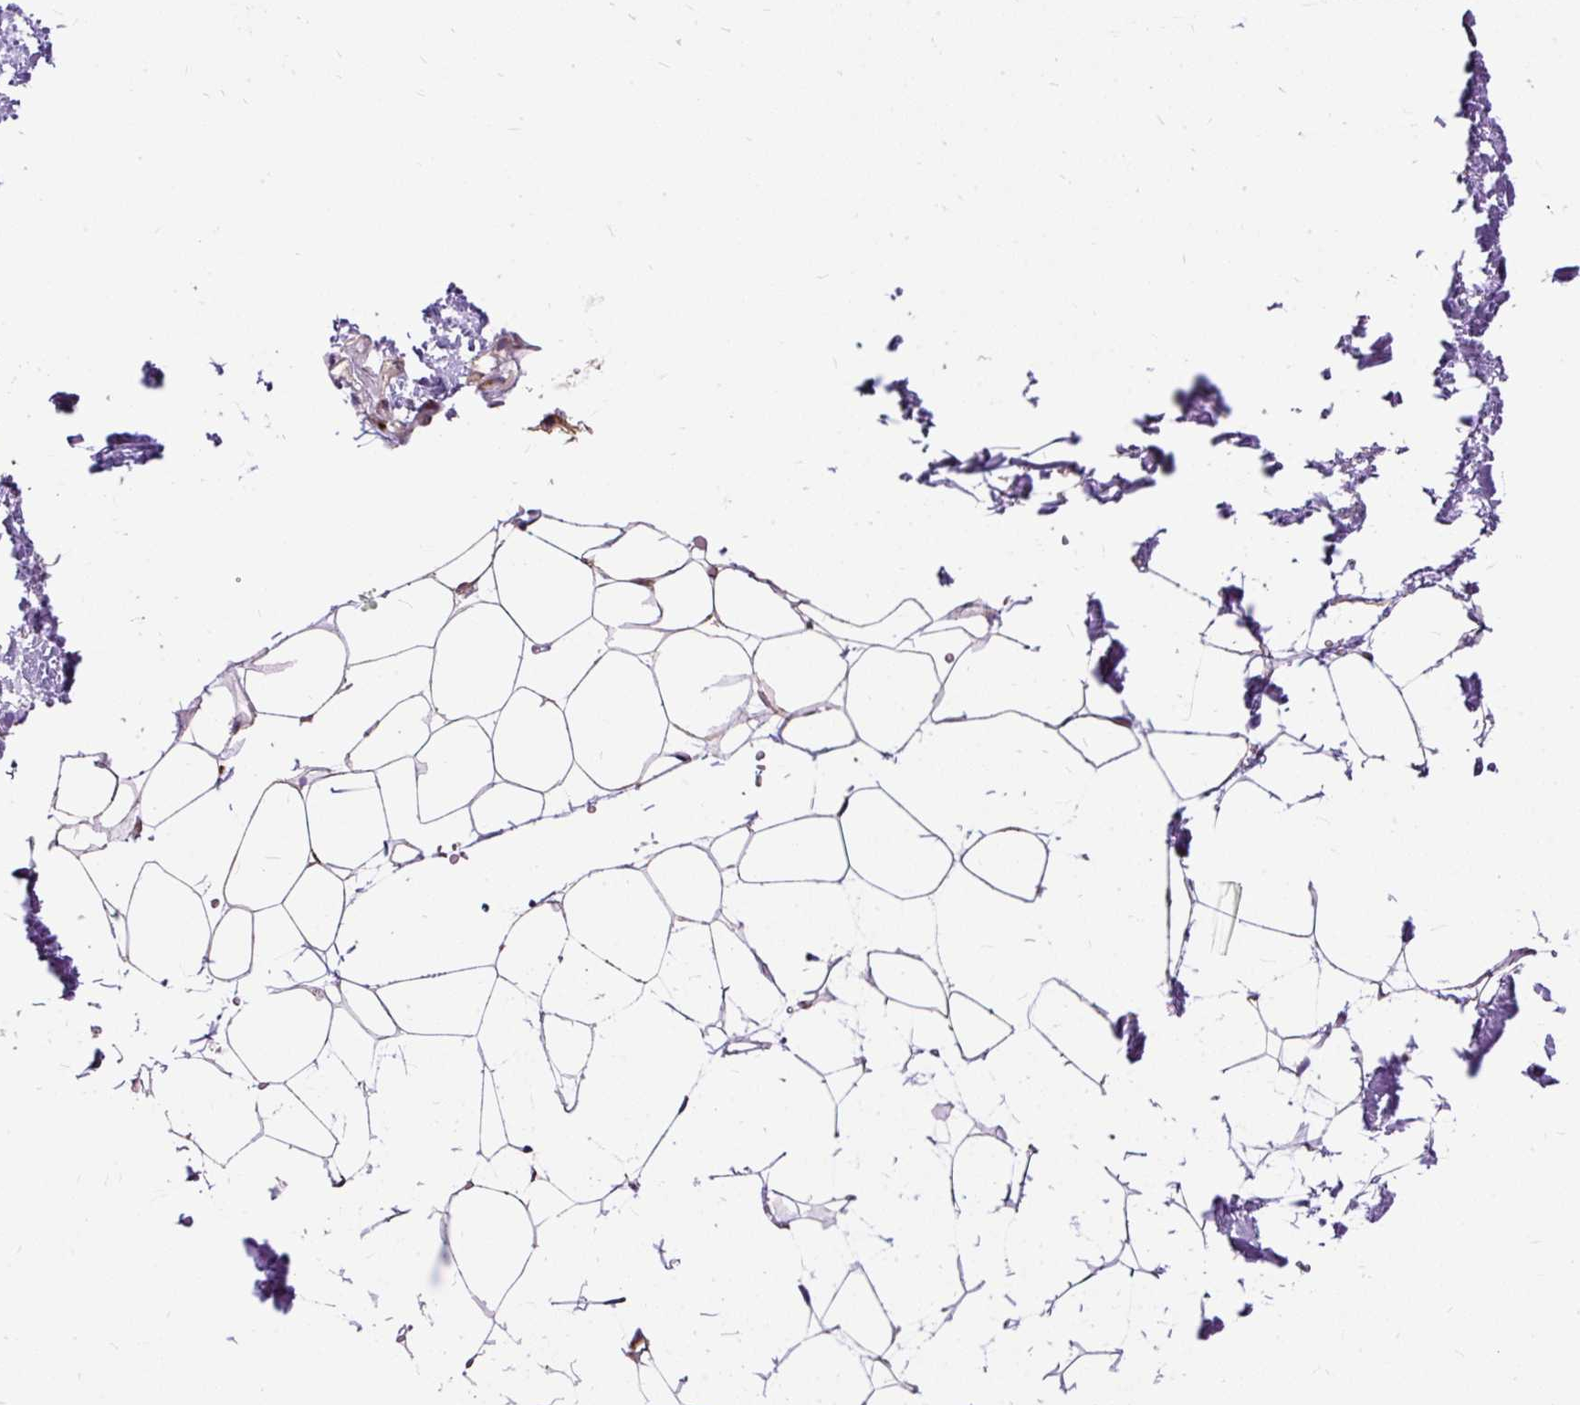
{"staining": {"intensity": "weak", "quantity": "25%-75%", "location": "cytoplasmic/membranous"}, "tissue": "adipose tissue", "cell_type": "Adipocytes", "image_type": "normal", "snomed": [{"axis": "morphology", "description": "Normal tissue, NOS"}, {"axis": "topography", "description": "Skin"}, {"axis": "topography", "description": "Peripheral nerve tissue"}], "caption": "Weak cytoplasmic/membranous staining is seen in about 25%-75% of adipocytes in benign adipose tissue. Immunohistochemistry (ihc) stains the protein in brown and the nuclei are stained blue.", "gene": "RPS5", "patient": {"sex": "female", "age": 56}}